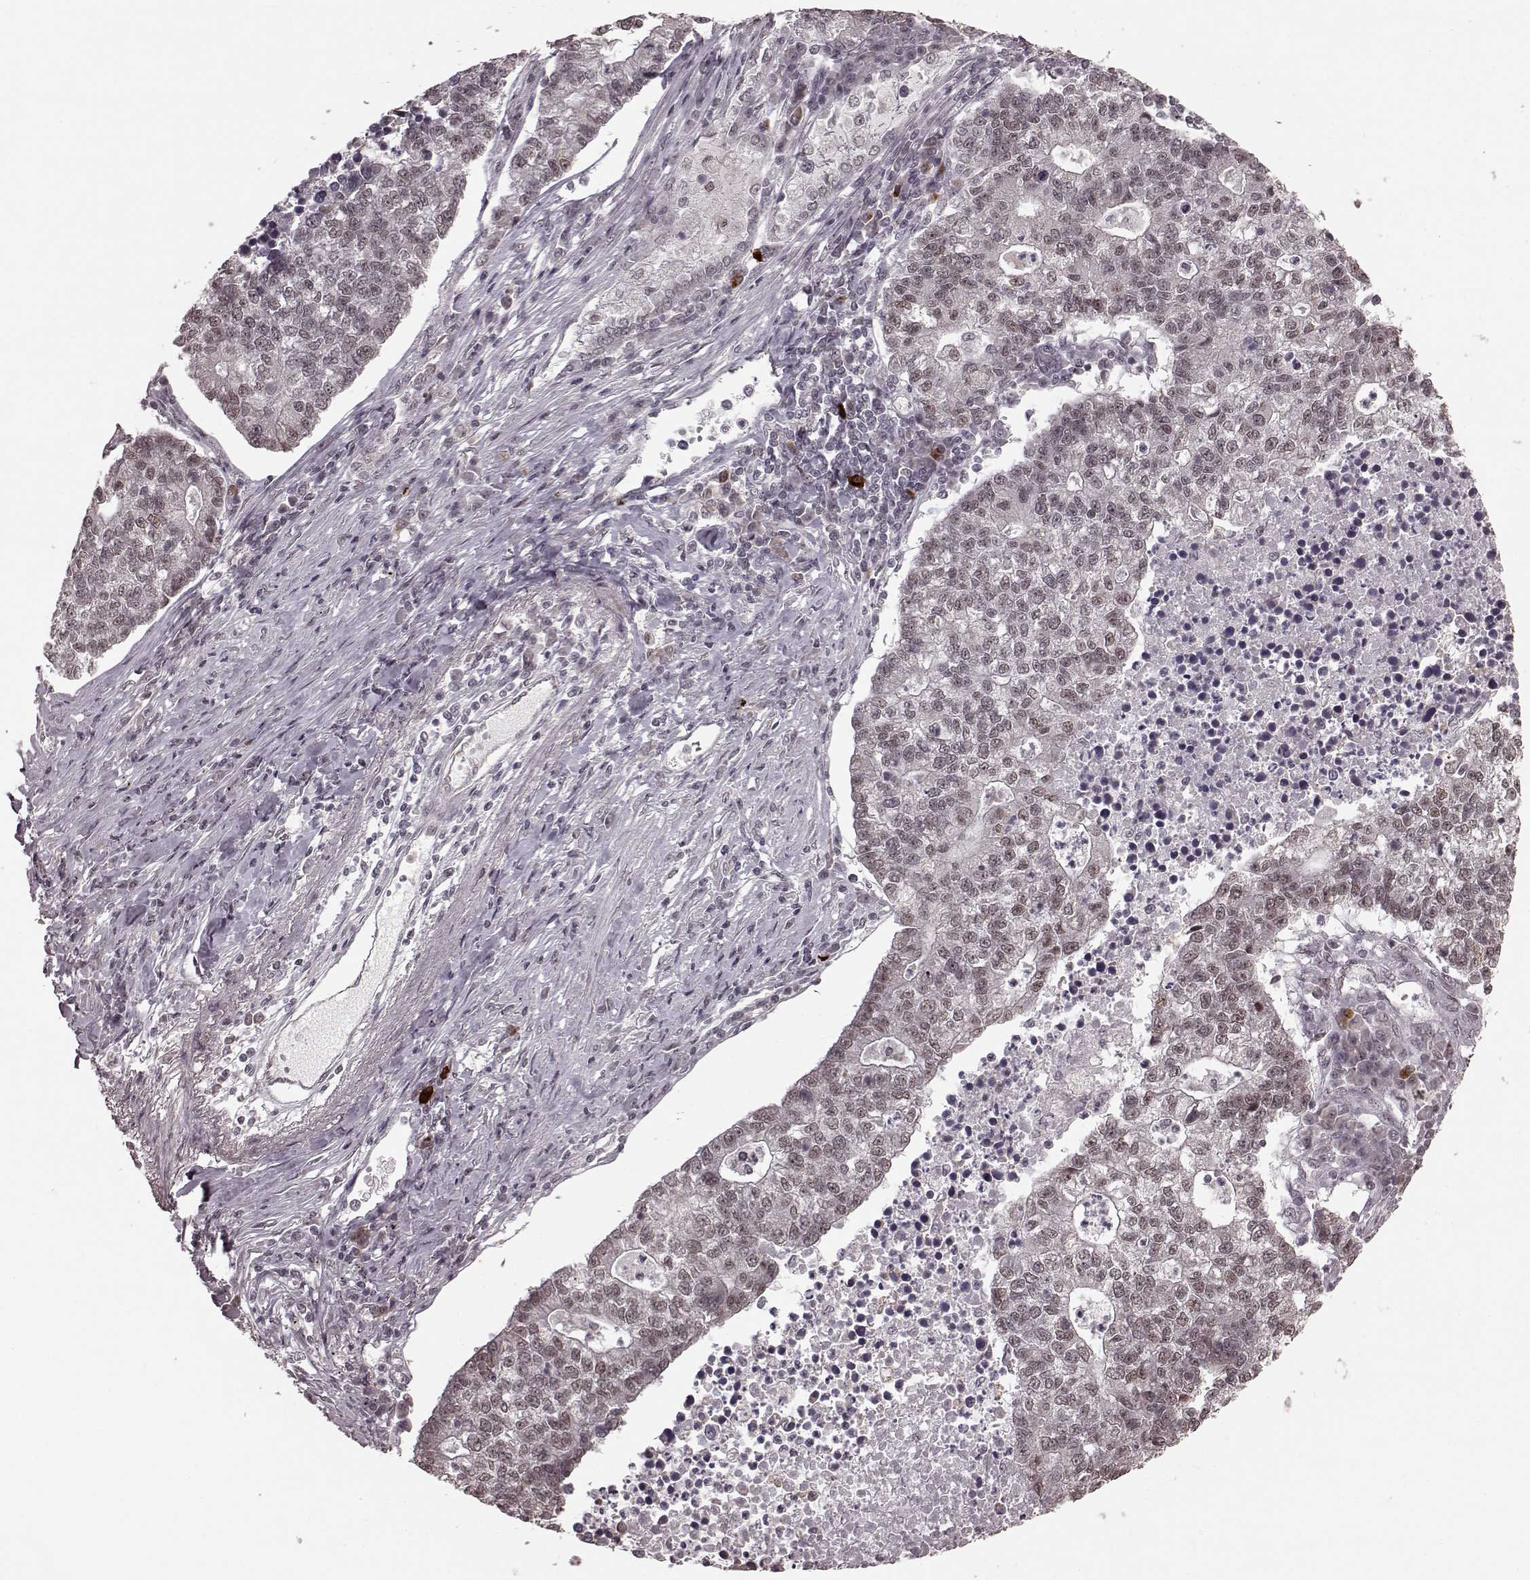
{"staining": {"intensity": "weak", "quantity": ">75%", "location": "nuclear"}, "tissue": "lung cancer", "cell_type": "Tumor cells", "image_type": "cancer", "snomed": [{"axis": "morphology", "description": "Adenocarcinoma, NOS"}, {"axis": "topography", "description": "Lung"}], "caption": "The histopathology image shows immunohistochemical staining of lung cancer. There is weak nuclear expression is identified in approximately >75% of tumor cells.", "gene": "PLCB4", "patient": {"sex": "male", "age": 57}}